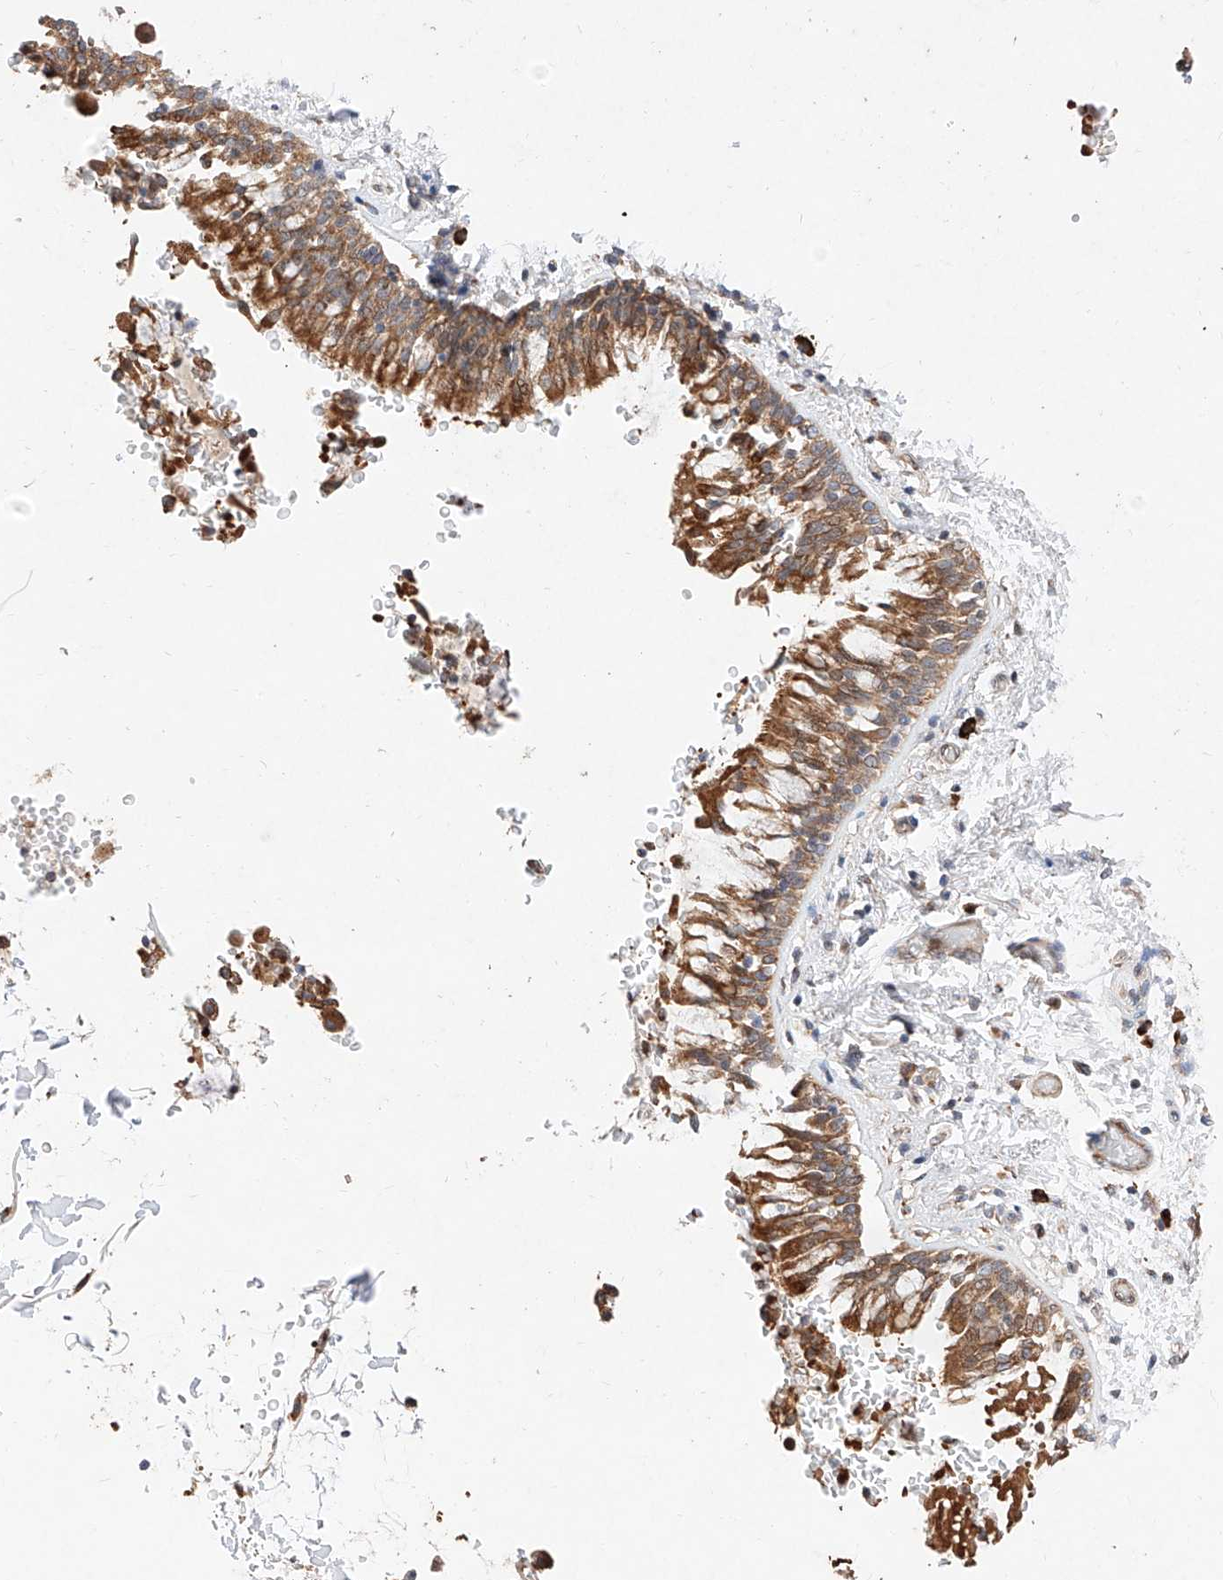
{"staining": {"intensity": "strong", "quantity": ">75%", "location": "cytoplasmic/membranous"}, "tissue": "bronchus", "cell_type": "Respiratory epithelial cells", "image_type": "normal", "snomed": [{"axis": "morphology", "description": "Normal tissue, NOS"}, {"axis": "morphology", "description": "Inflammation, NOS"}, {"axis": "topography", "description": "Cartilage tissue"}, {"axis": "topography", "description": "Bronchus"}, {"axis": "topography", "description": "Lung"}], "caption": "Bronchus stained with DAB IHC demonstrates high levels of strong cytoplasmic/membranous staining in about >75% of respiratory epithelial cells.", "gene": "ATP9B", "patient": {"sex": "female", "age": 64}}